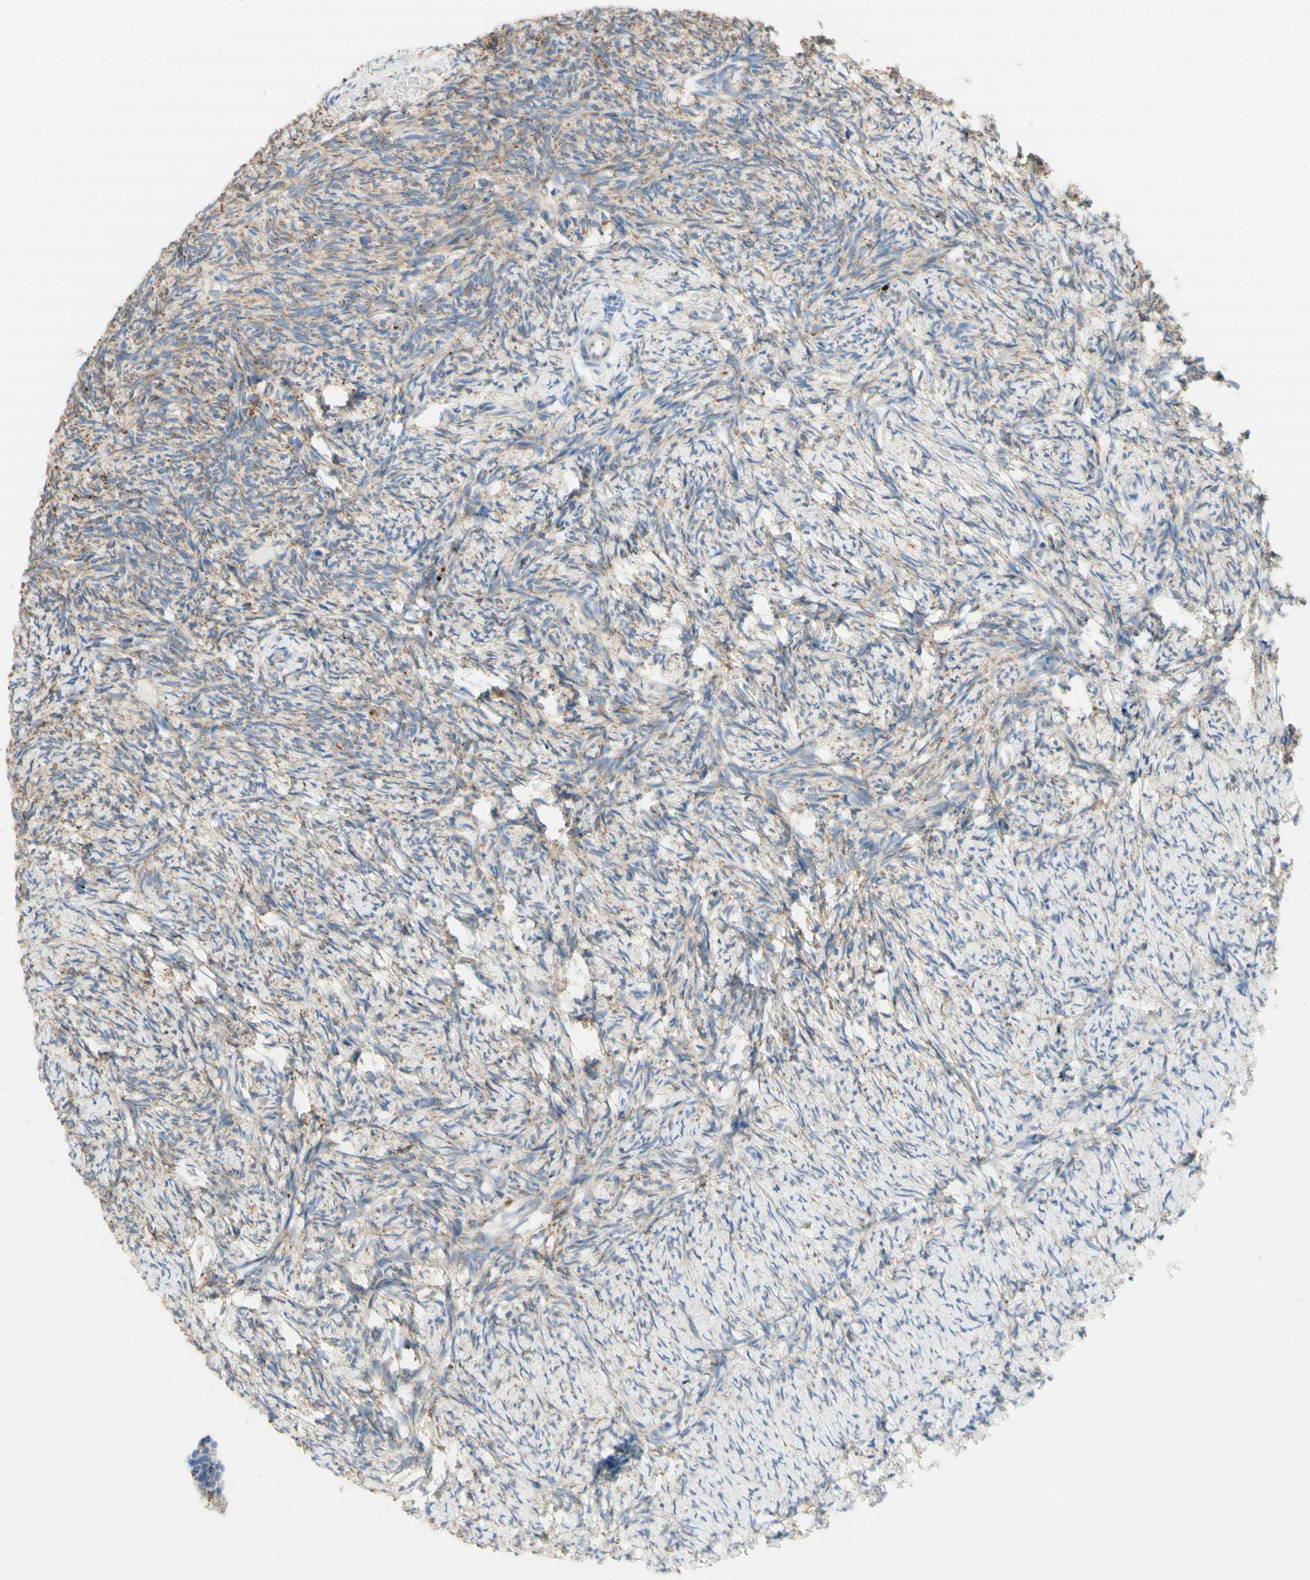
{"staining": {"intensity": "moderate", "quantity": ">75%", "location": "cytoplasmic/membranous"}, "tissue": "ovary", "cell_type": "Follicle cells", "image_type": "normal", "snomed": [{"axis": "morphology", "description": "Normal tissue, NOS"}, {"axis": "topography", "description": "Ovary"}], "caption": "Human ovary stained with a brown dye reveals moderate cytoplasmic/membranous positive positivity in about >75% of follicle cells.", "gene": "URB2", "patient": {"sex": "female", "age": 60}}